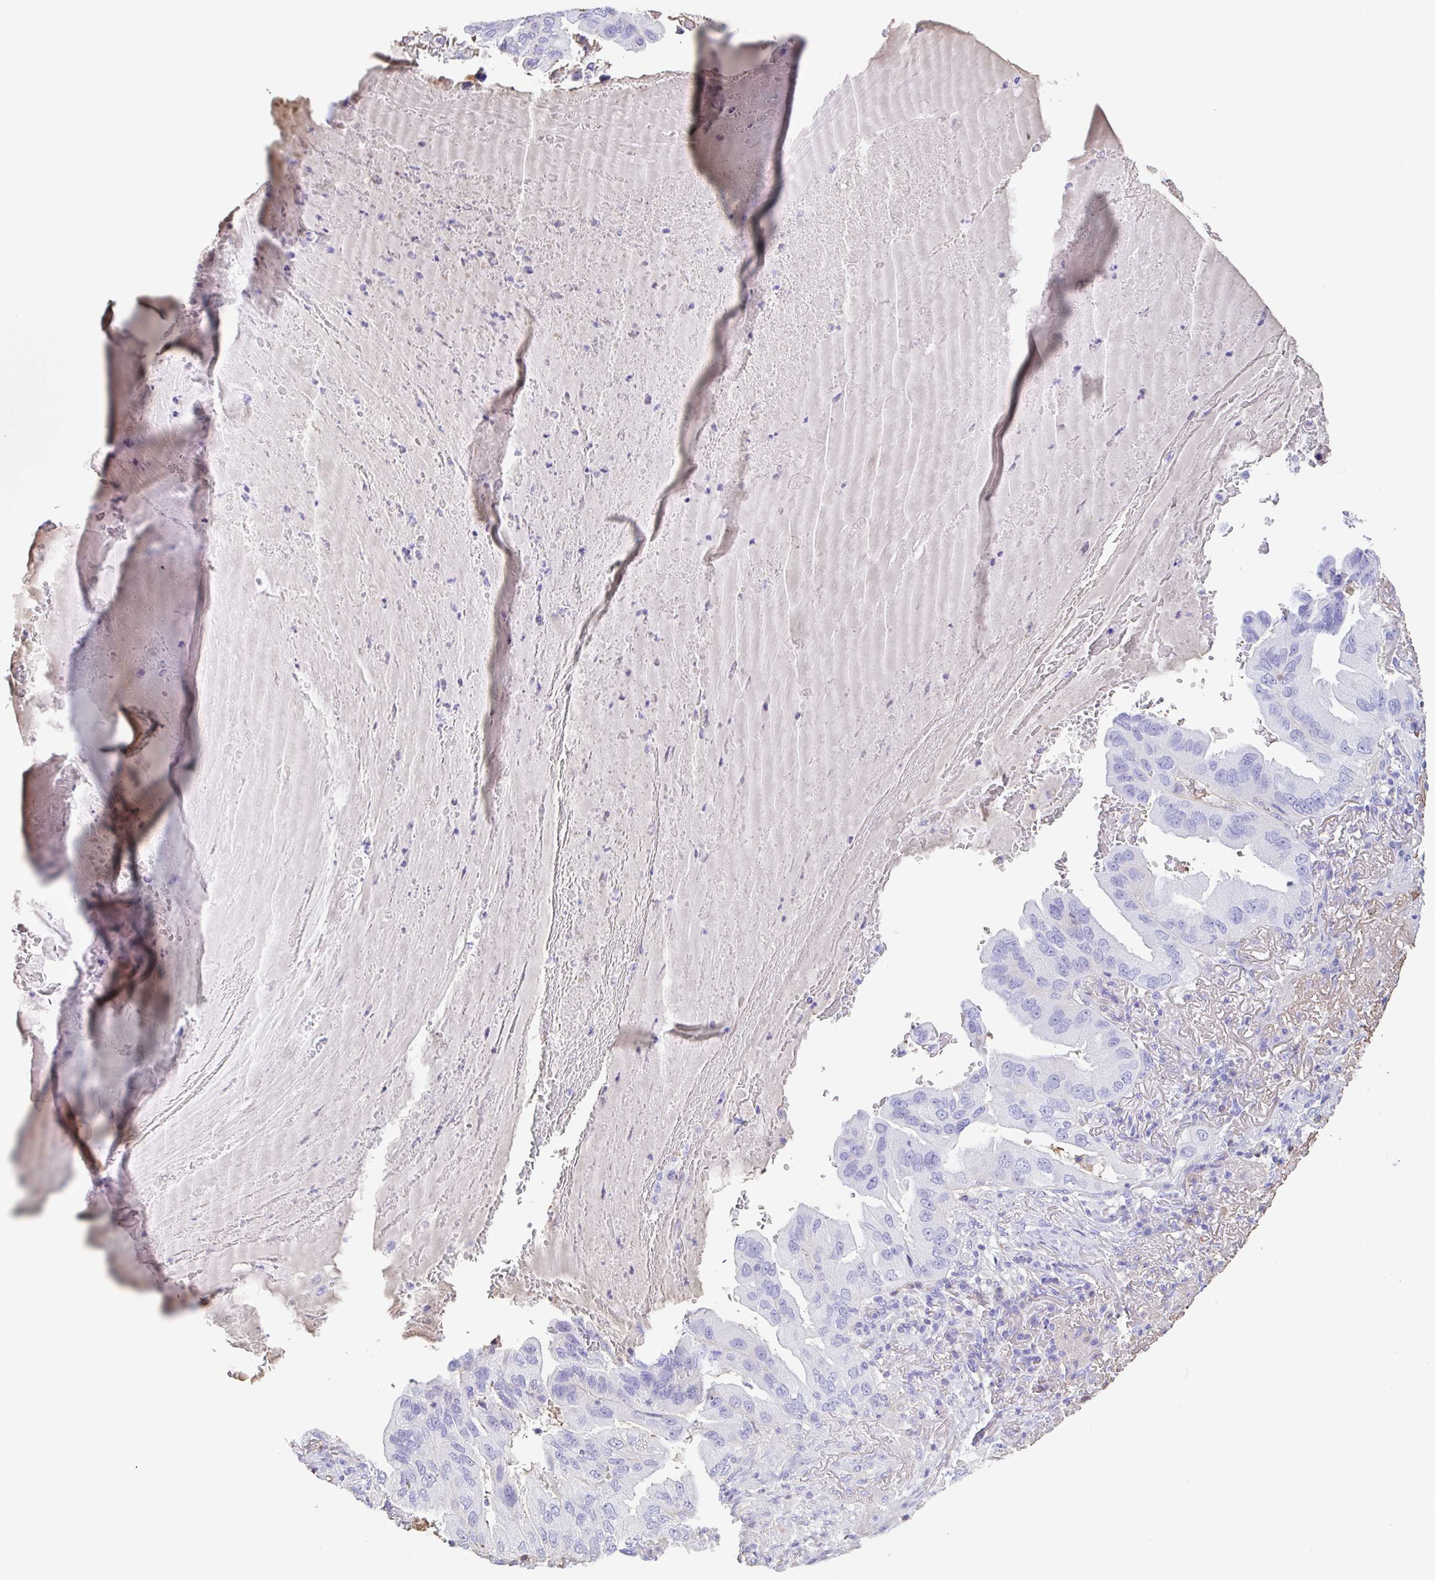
{"staining": {"intensity": "negative", "quantity": "none", "location": "none"}, "tissue": "lung cancer", "cell_type": "Tumor cells", "image_type": "cancer", "snomed": [{"axis": "morphology", "description": "Adenocarcinoma, NOS"}, {"axis": "topography", "description": "Lung"}], "caption": "Tumor cells show no significant positivity in lung cancer.", "gene": "HOXC12", "patient": {"sex": "female", "age": 69}}